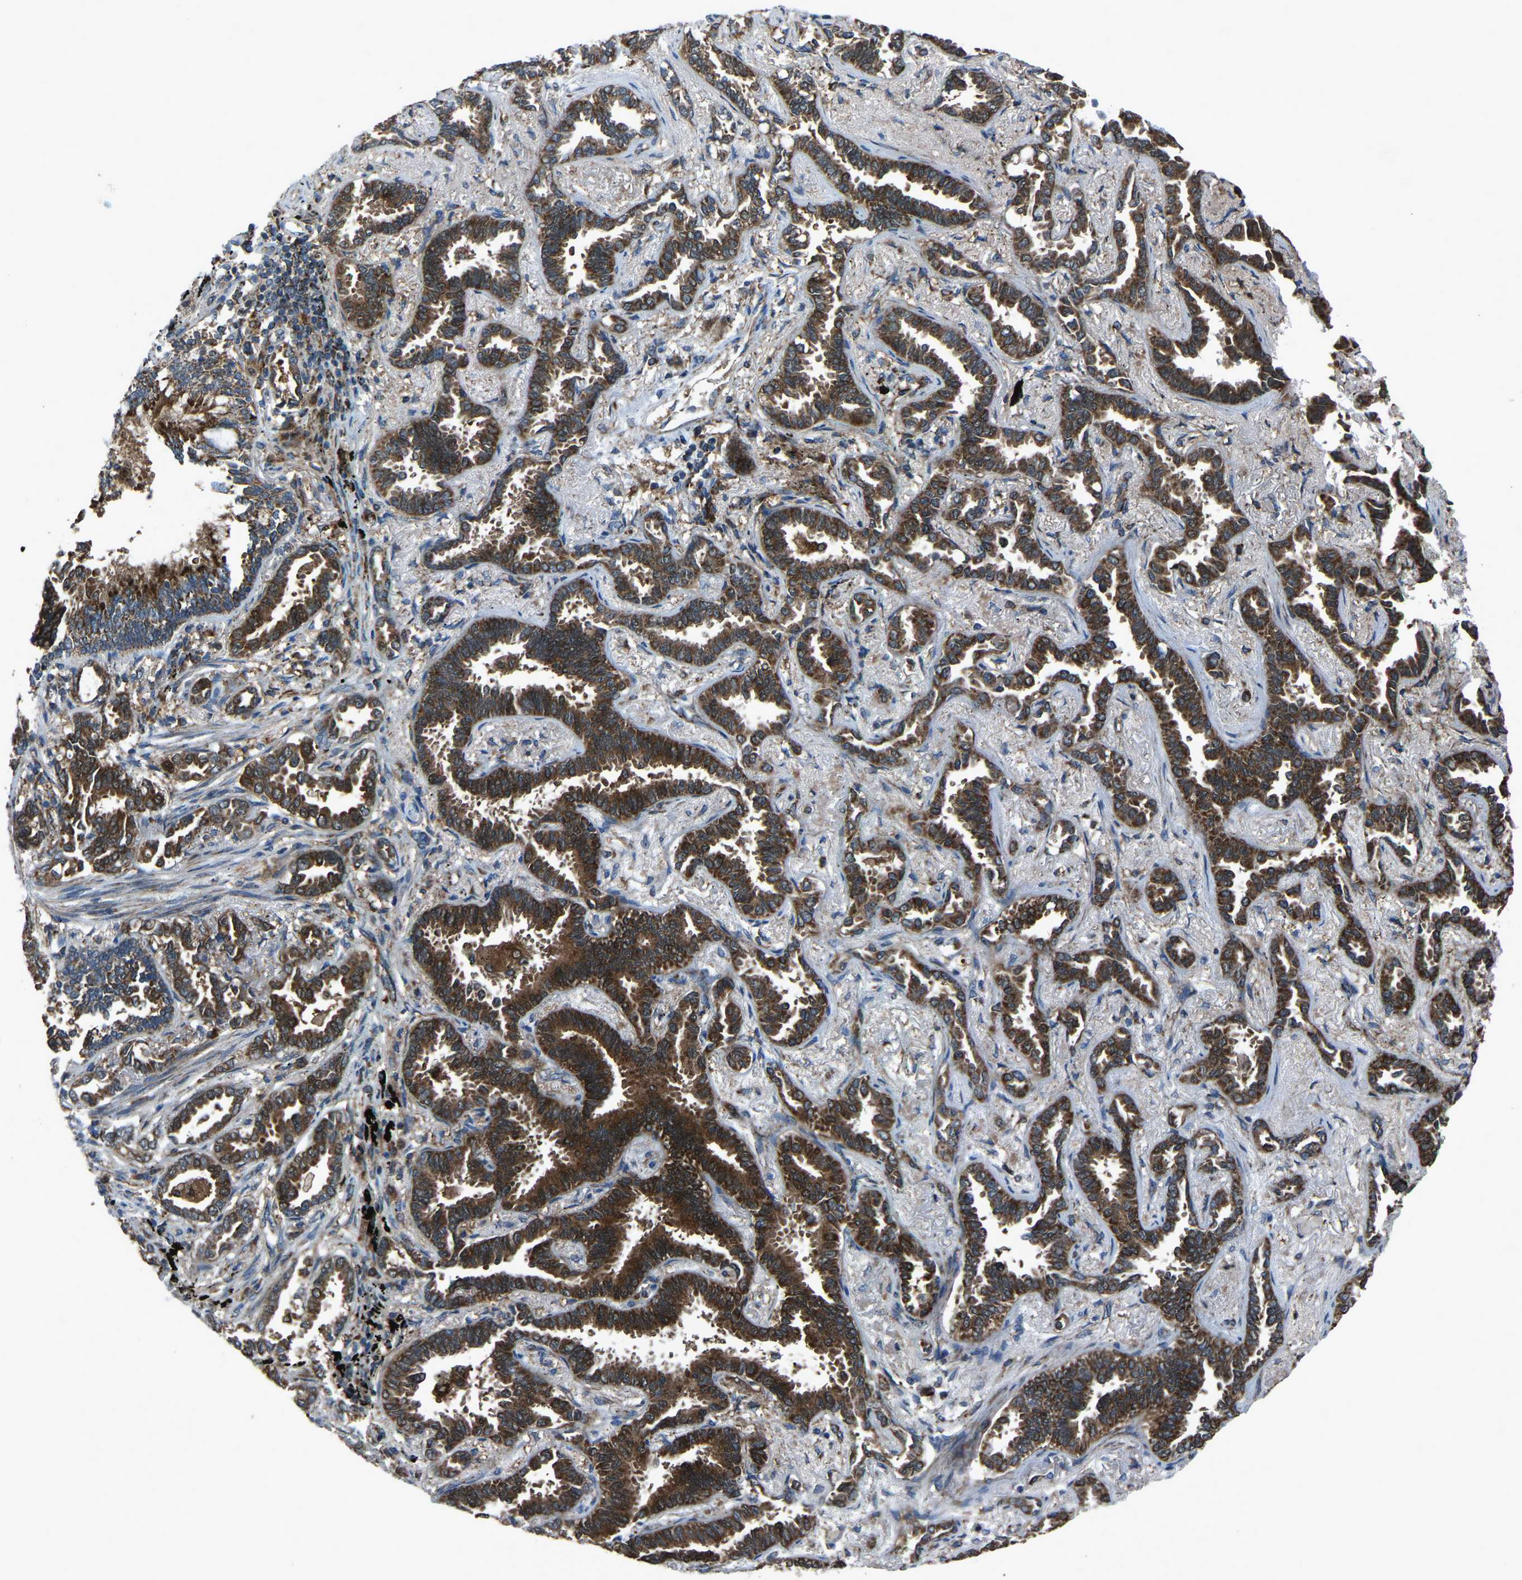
{"staining": {"intensity": "strong", "quantity": ">75%", "location": "cytoplasmic/membranous"}, "tissue": "lung cancer", "cell_type": "Tumor cells", "image_type": "cancer", "snomed": [{"axis": "morphology", "description": "Adenocarcinoma, NOS"}, {"axis": "topography", "description": "Lung"}], "caption": "Protein expression analysis of adenocarcinoma (lung) displays strong cytoplasmic/membranous staining in about >75% of tumor cells. The protein is shown in brown color, while the nuclei are stained blue.", "gene": "AKR1A1", "patient": {"sex": "male", "age": 59}}